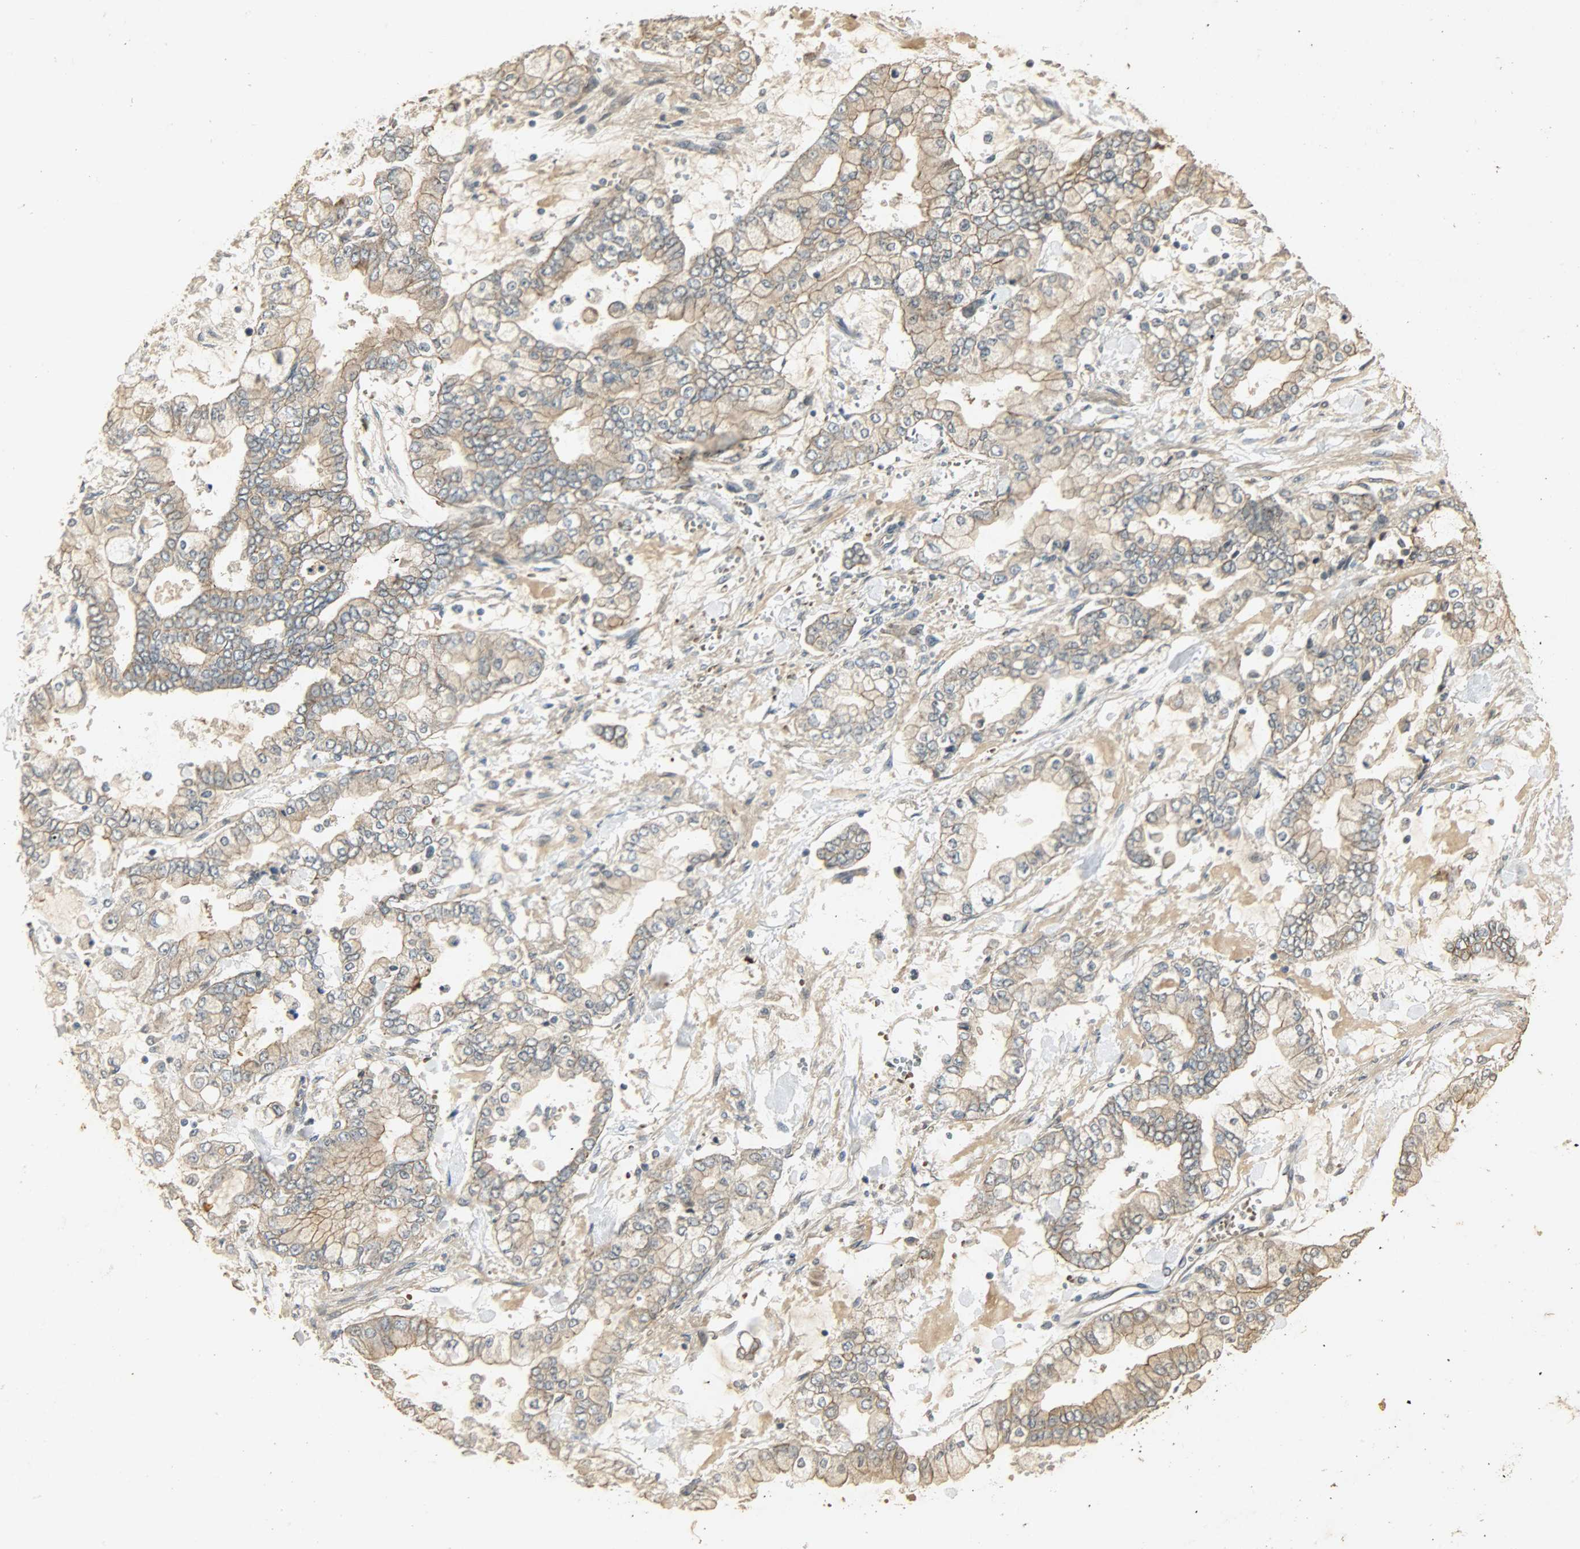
{"staining": {"intensity": "moderate", "quantity": ">75%", "location": "cytoplasmic/membranous"}, "tissue": "stomach cancer", "cell_type": "Tumor cells", "image_type": "cancer", "snomed": [{"axis": "morphology", "description": "Normal tissue, NOS"}, {"axis": "morphology", "description": "Adenocarcinoma, NOS"}, {"axis": "topography", "description": "Stomach, upper"}, {"axis": "topography", "description": "Stomach"}], "caption": "Tumor cells demonstrate moderate cytoplasmic/membranous expression in about >75% of cells in adenocarcinoma (stomach). The protein is shown in brown color, while the nuclei are stained blue.", "gene": "ATP2B1", "patient": {"sex": "male", "age": 76}}